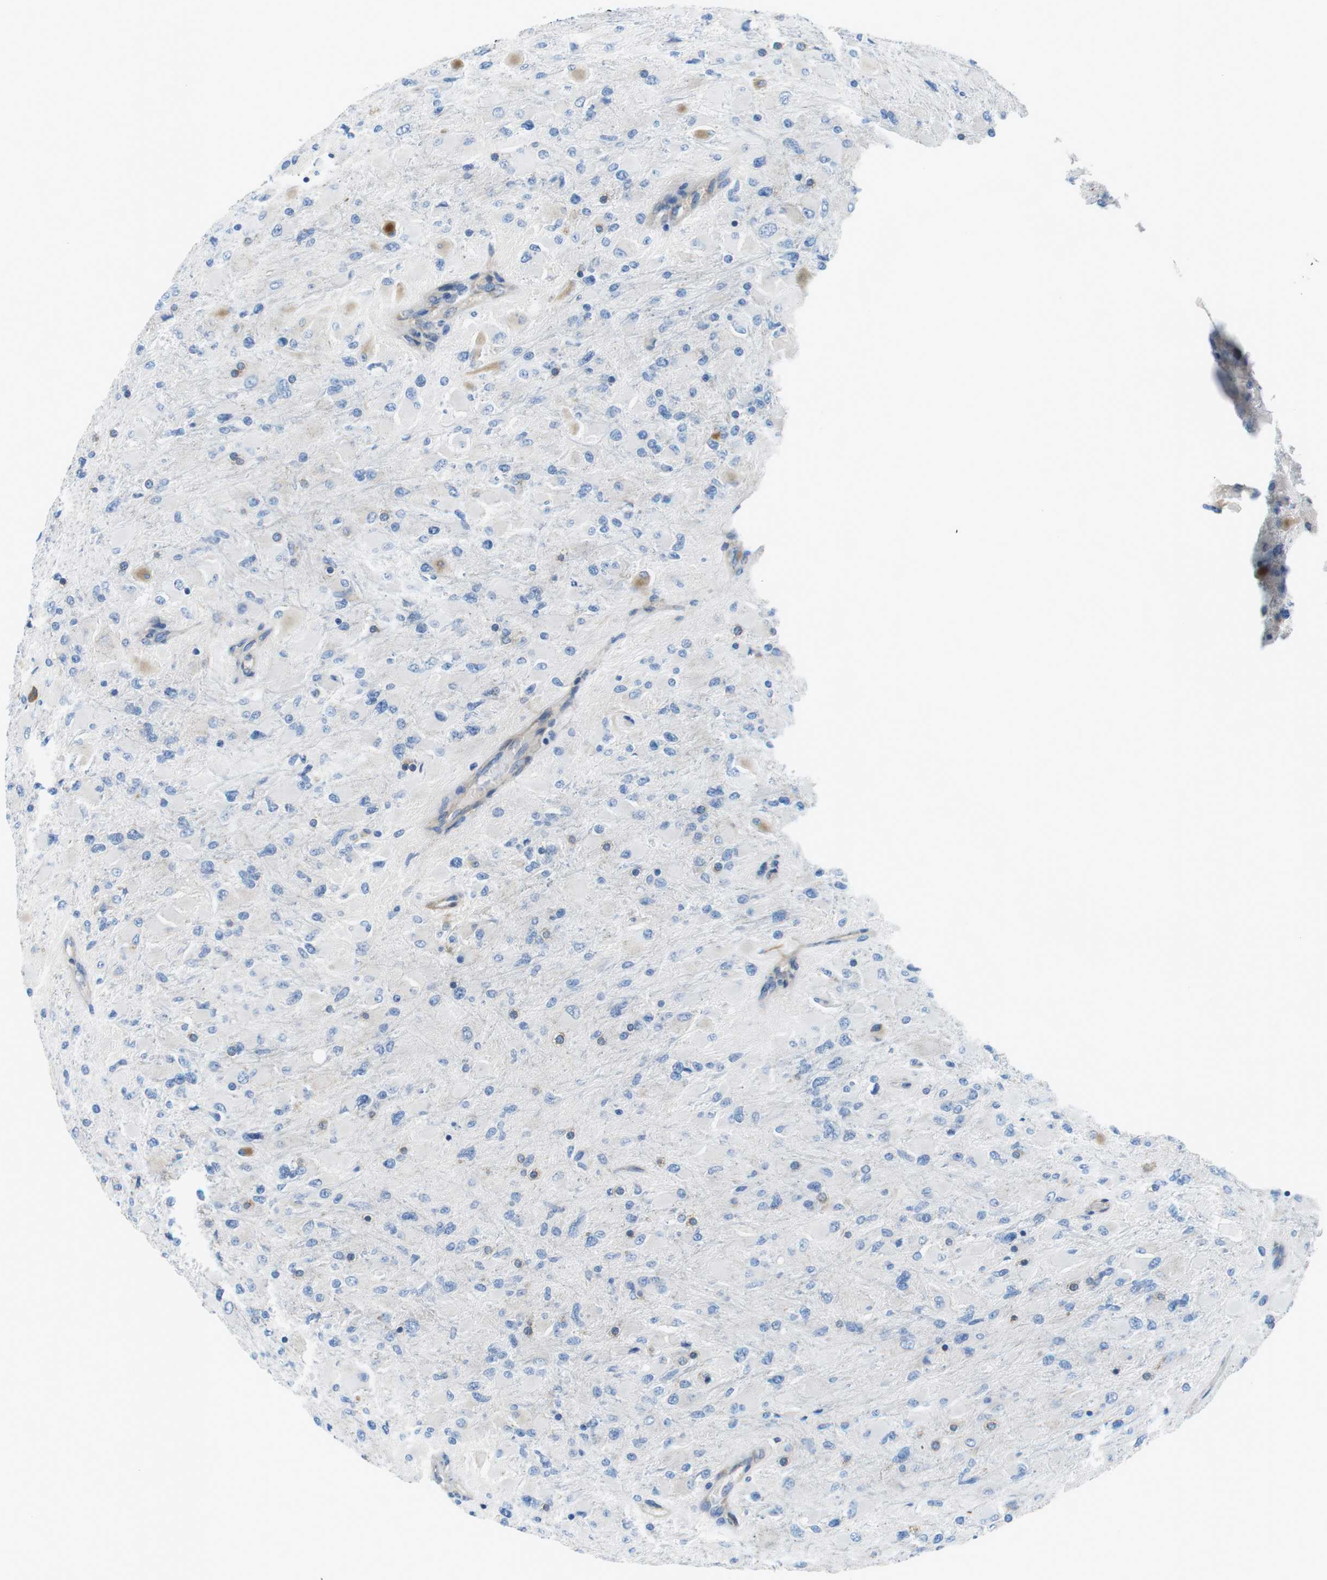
{"staining": {"intensity": "negative", "quantity": "none", "location": "none"}, "tissue": "glioma", "cell_type": "Tumor cells", "image_type": "cancer", "snomed": [{"axis": "morphology", "description": "Glioma, malignant, High grade"}, {"axis": "topography", "description": "Cerebral cortex"}], "caption": "Immunohistochemical staining of glioma displays no significant positivity in tumor cells. The staining was performed using DAB (3,3'-diaminobenzidine) to visualize the protein expression in brown, while the nuclei were stained in blue with hematoxylin (Magnification: 20x).", "gene": "EMP2", "patient": {"sex": "female", "age": 36}}